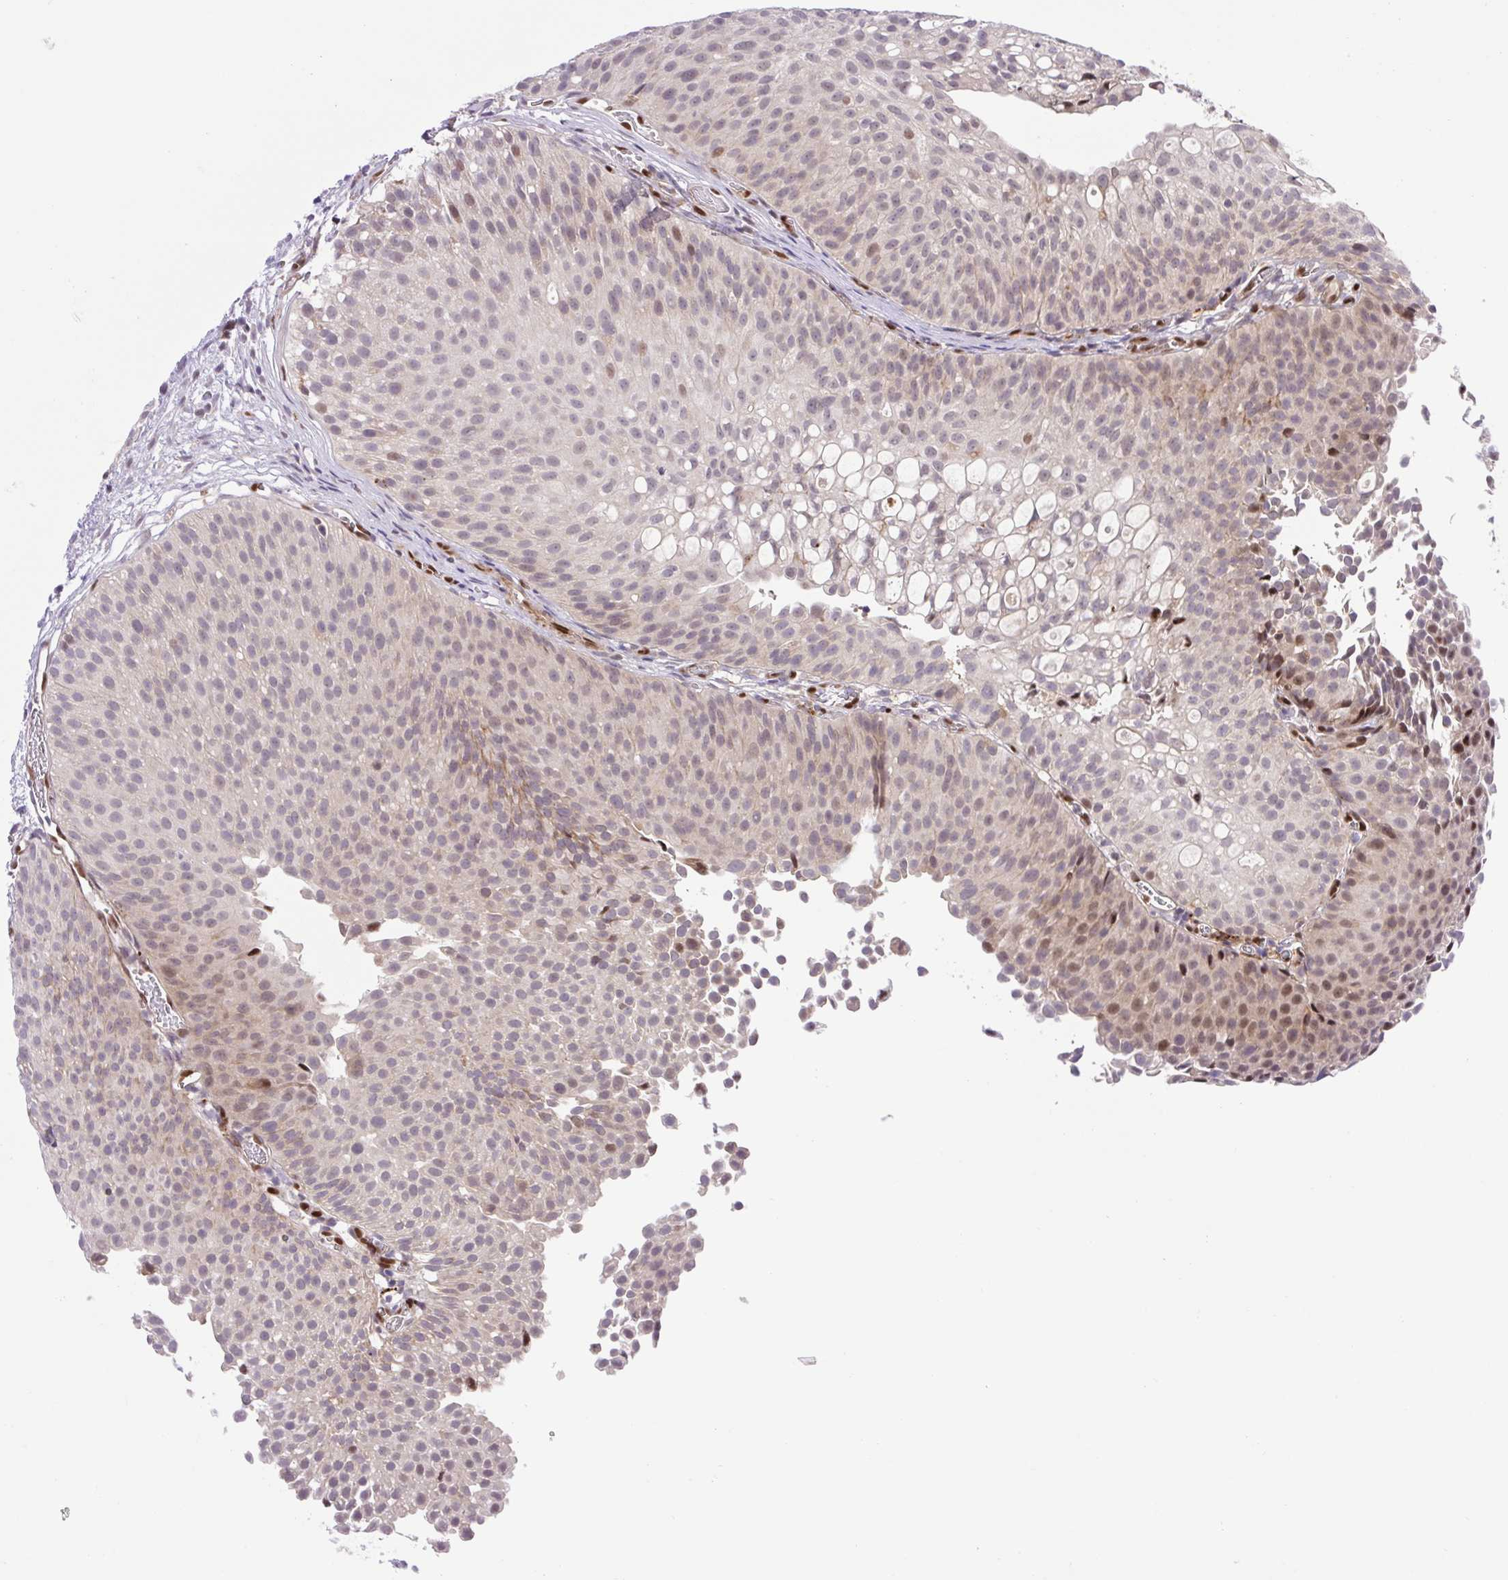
{"staining": {"intensity": "weak", "quantity": "<25%", "location": "nuclear"}, "tissue": "urothelial cancer", "cell_type": "Tumor cells", "image_type": "cancer", "snomed": [{"axis": "morphology", "description": "Urothelial carcinoma, Low grade"}, {"axis": "topography", "description": "Urinary bladder"}], "caption": "The image reveals no significant staining in tumor cells of urothelial carcinoma (low-grade).", "gene": "ERG", "patient": {"sex": "male", "age": 80}}